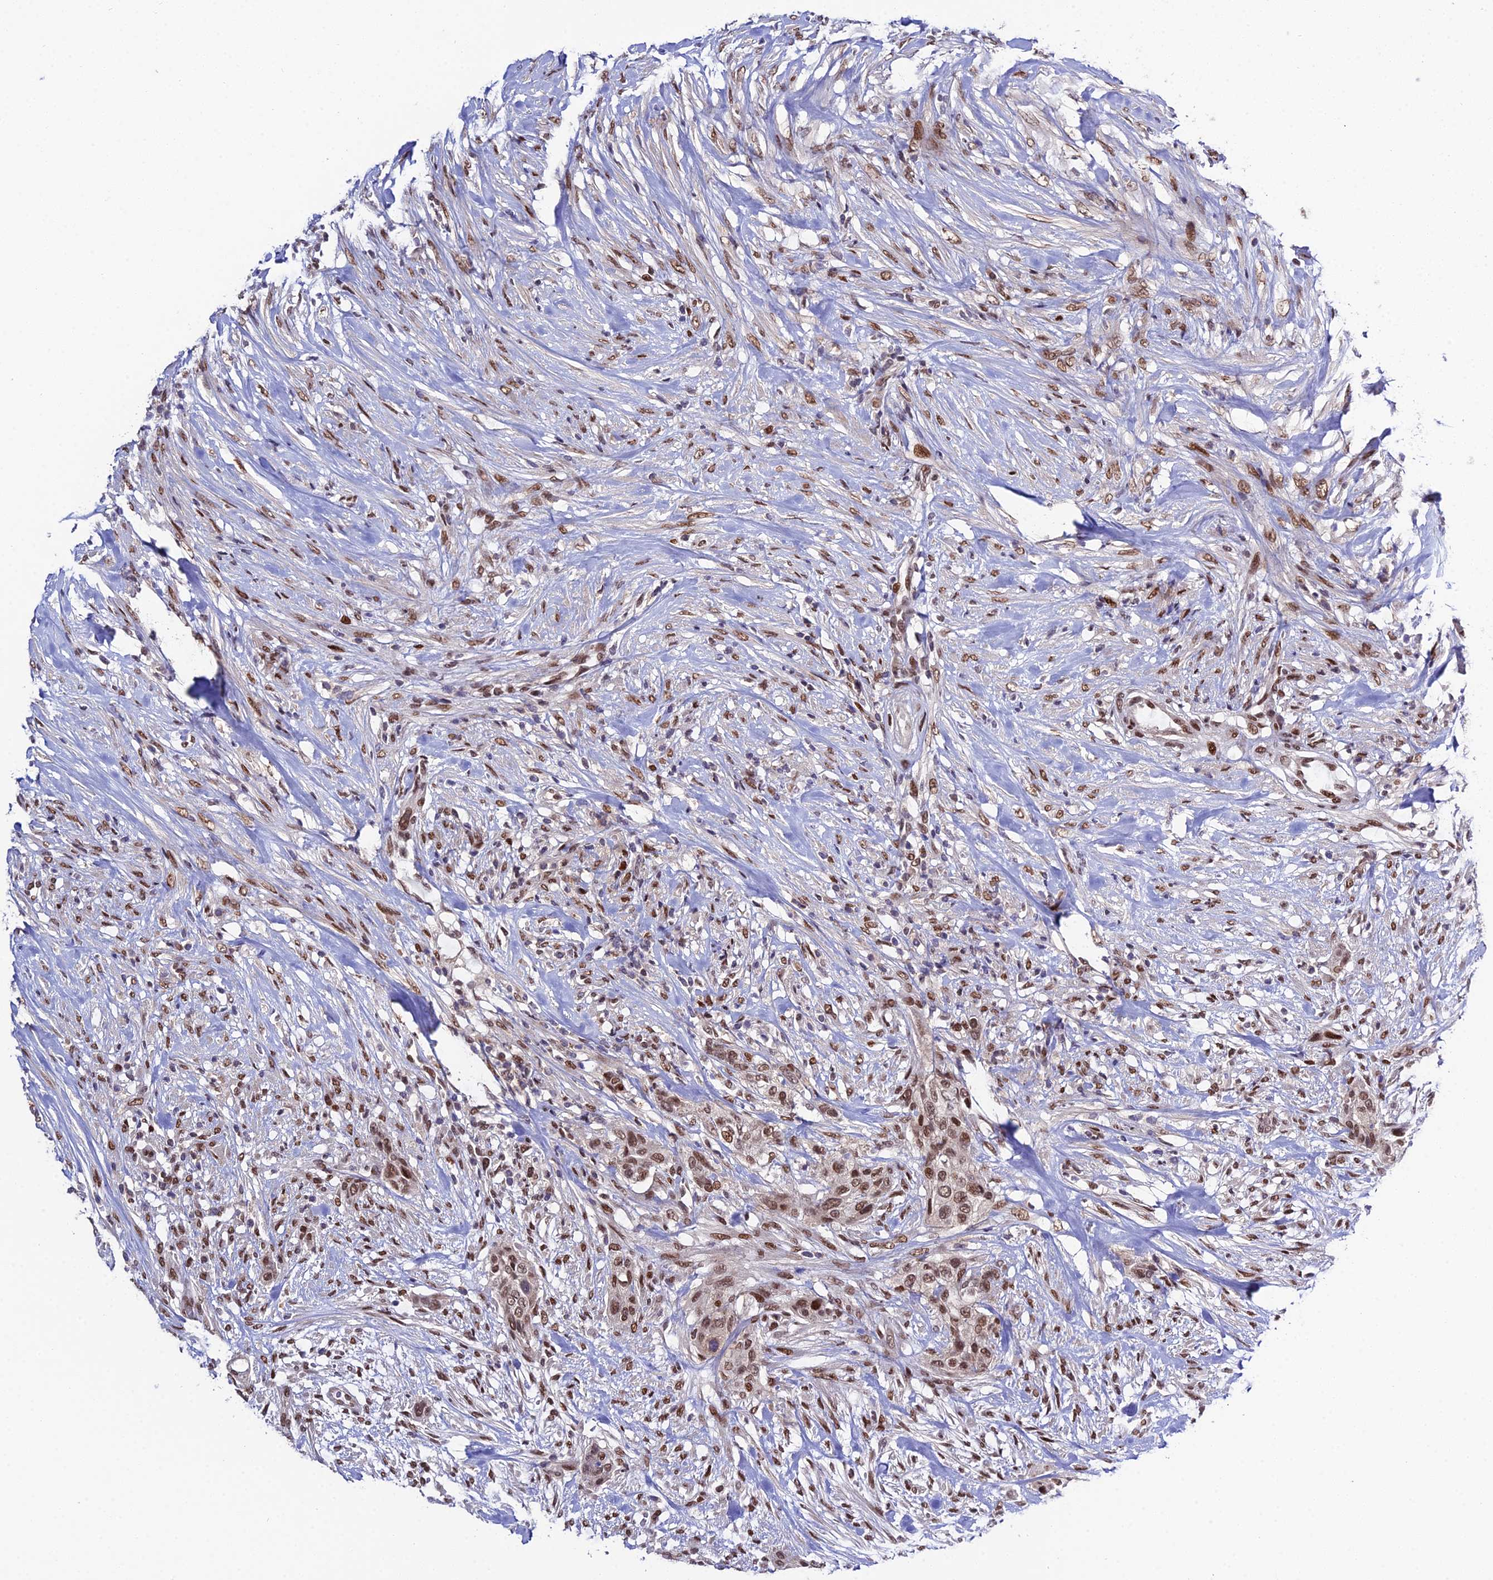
{"staining": {"intensity": "moderate", "quantity": ">75%", "location": "nuclear"}, "tissue": "urothelial cancer", "cell_type": "Tumor cells", "image_type": "cancer", "snomed": [{"axis": "morphology", "description": "Urothelial carcinoma, High grade"}, {"axis": "topography", "description": "Urinary bladder"}], "caption": "Urothelial carcinoma (high-grade) stained for a protein reveals moderate nuclear positivity in tumor cells.", "gene": "SYT15", "patient": {"sex": "male", "age": 35}}